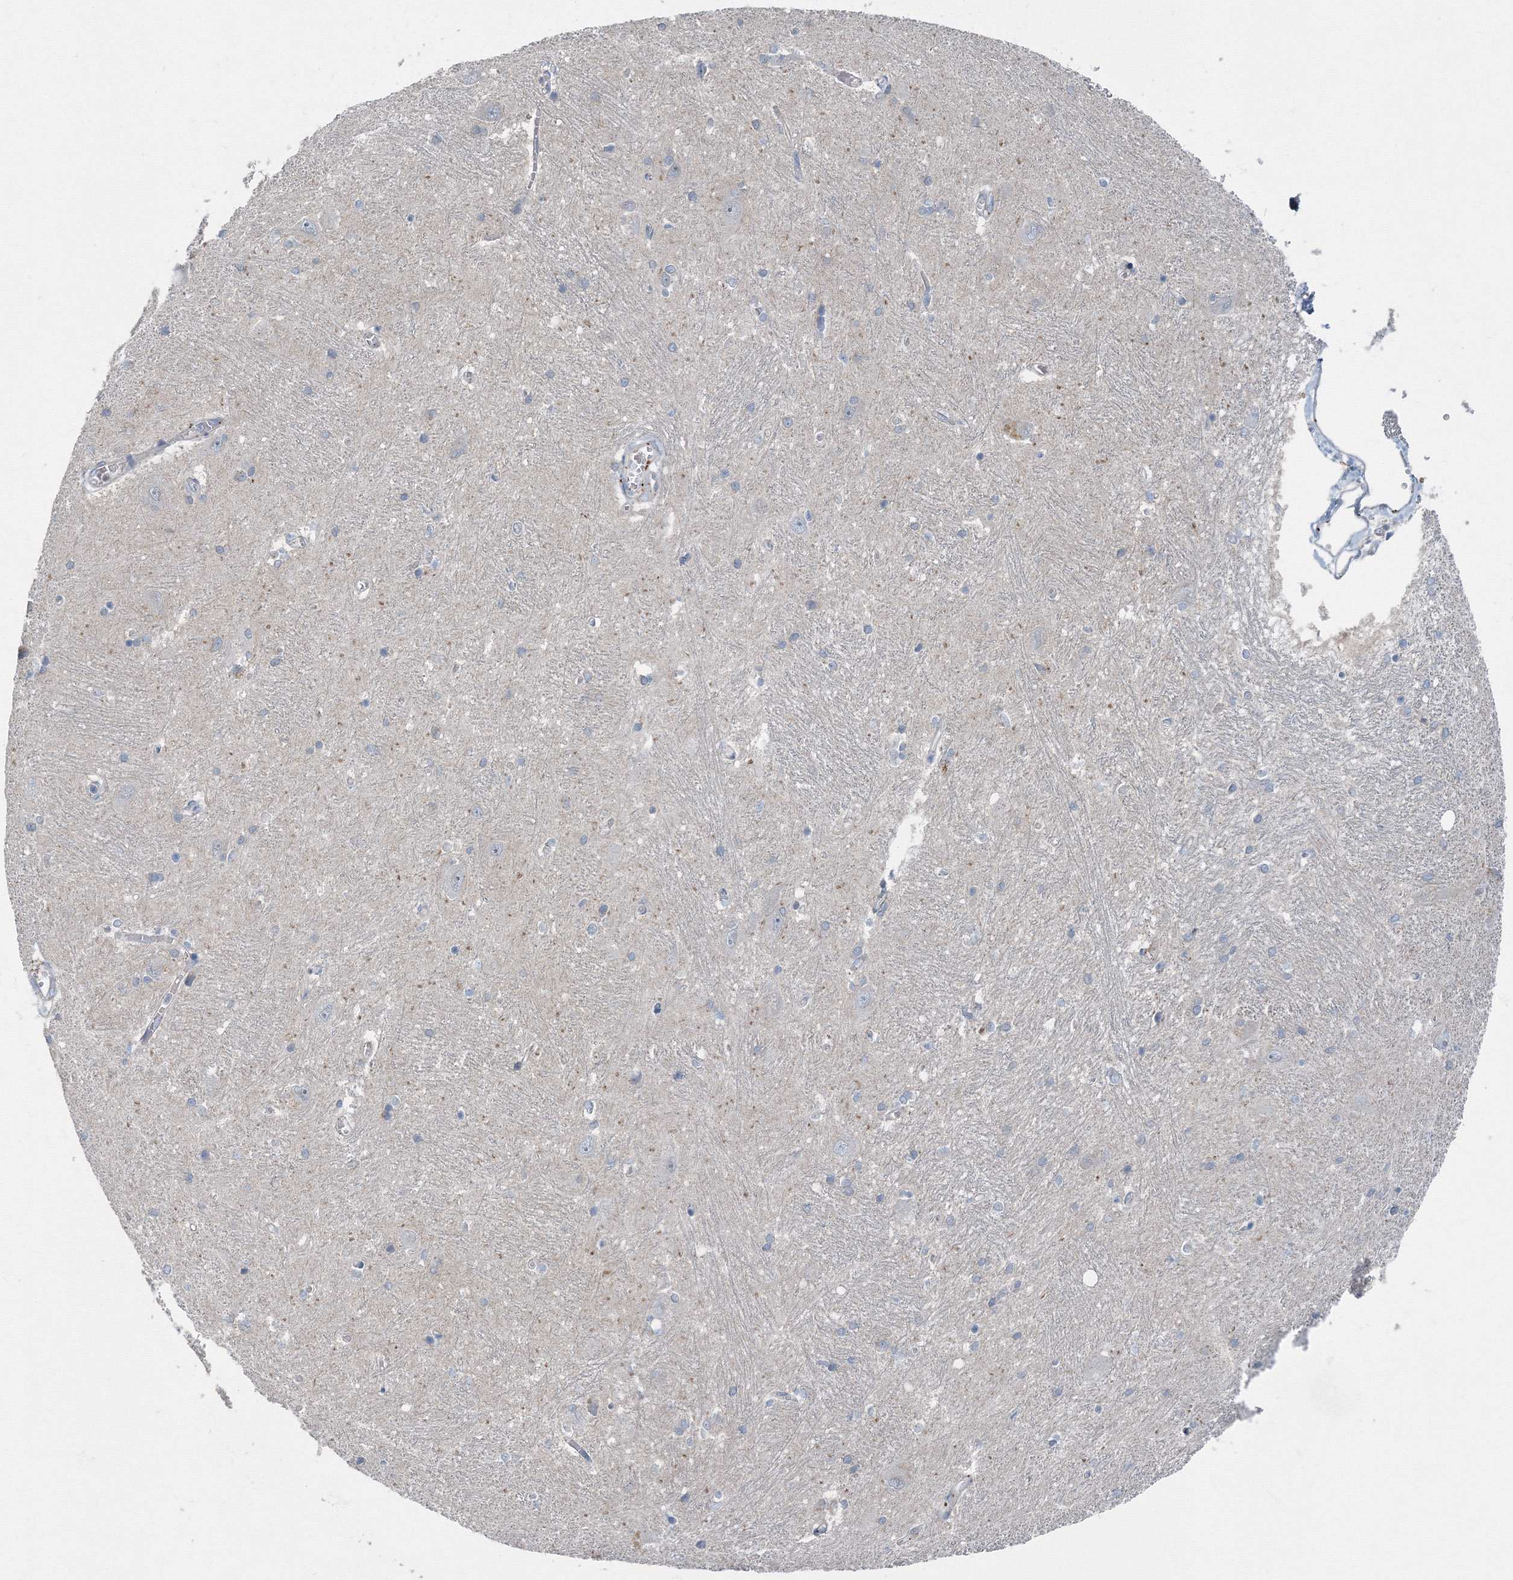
{"staining": {"intensity": "negative", "quantity": "none", "location": "none"}, "tissue": "caudate", "cell_type": "Glial cells", "image_type": "normal", "snomed": [{"axis": "morphology", "description": "Normal tissue, NOS"}, {"axis": "topography", "description": "Lateral ventricle wall"}], "caption": "Immunohistochemistry photomicrograph of unremarkable caudate: human caudate stained with DAB displays no significant protein expression in glial cells. The staining was performed using DAB to visualize the protein expression in brown, while the nuclei were stained in blue with hematoxylin (Magnification: 20x).", "gene": "AASDH", "patient": {"sex": "male", "age": 37}}